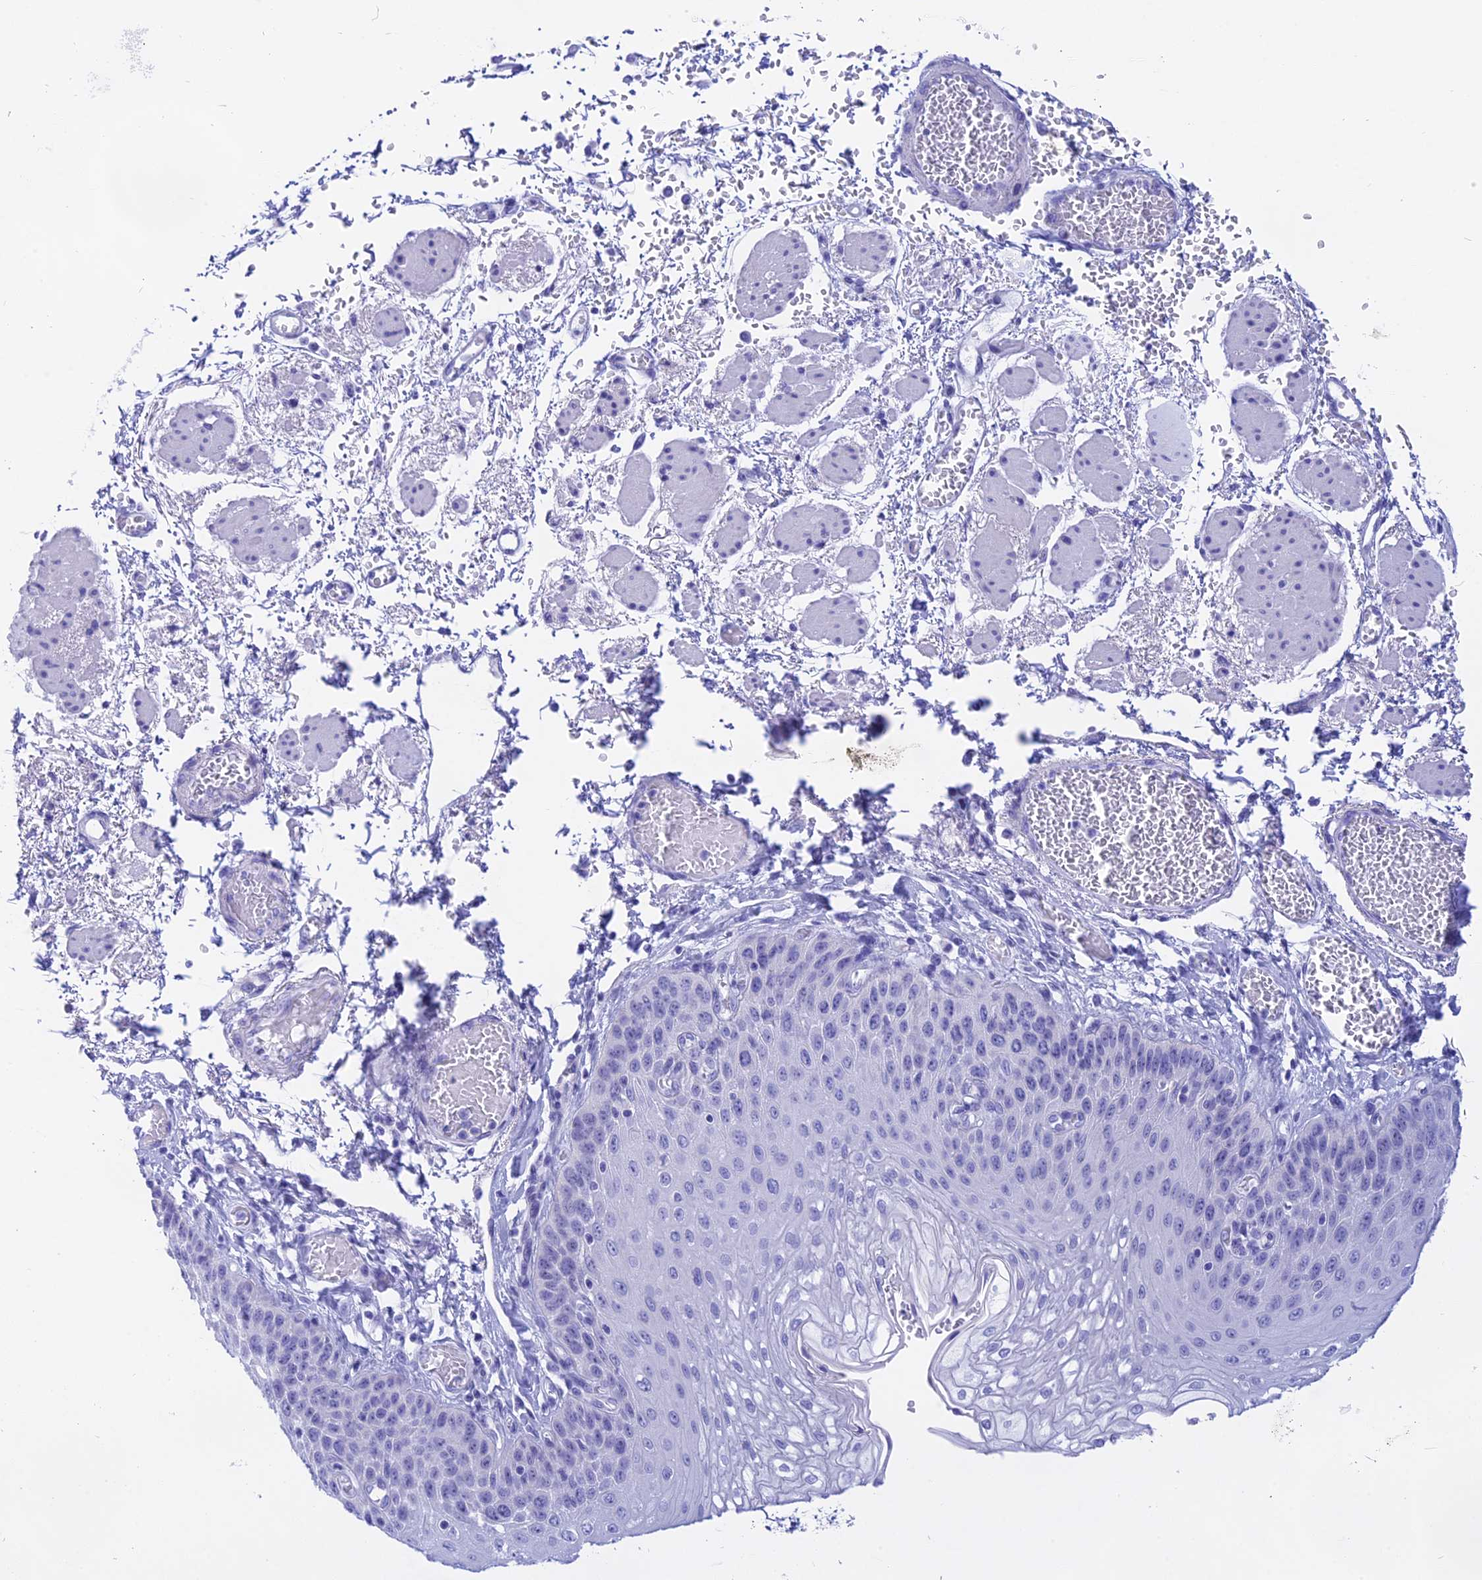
{"staining": {"intensity": "negative", "quantity": "none", "location": "none"}, "tissue": "esophagus", "cell_type": "Squamous epithelial cells", "image_type": "normal", "snomed": [{"axis": "morphology", "description": "Normal tissue, NOS"}, {"axis": "topography", "description": "Esophagus"}], "caption": "Squamous epithelial cells show no significant staining in normal esophagus.", "gene": "ISCA1", "patient": {"sex": "male", "age": 81}}